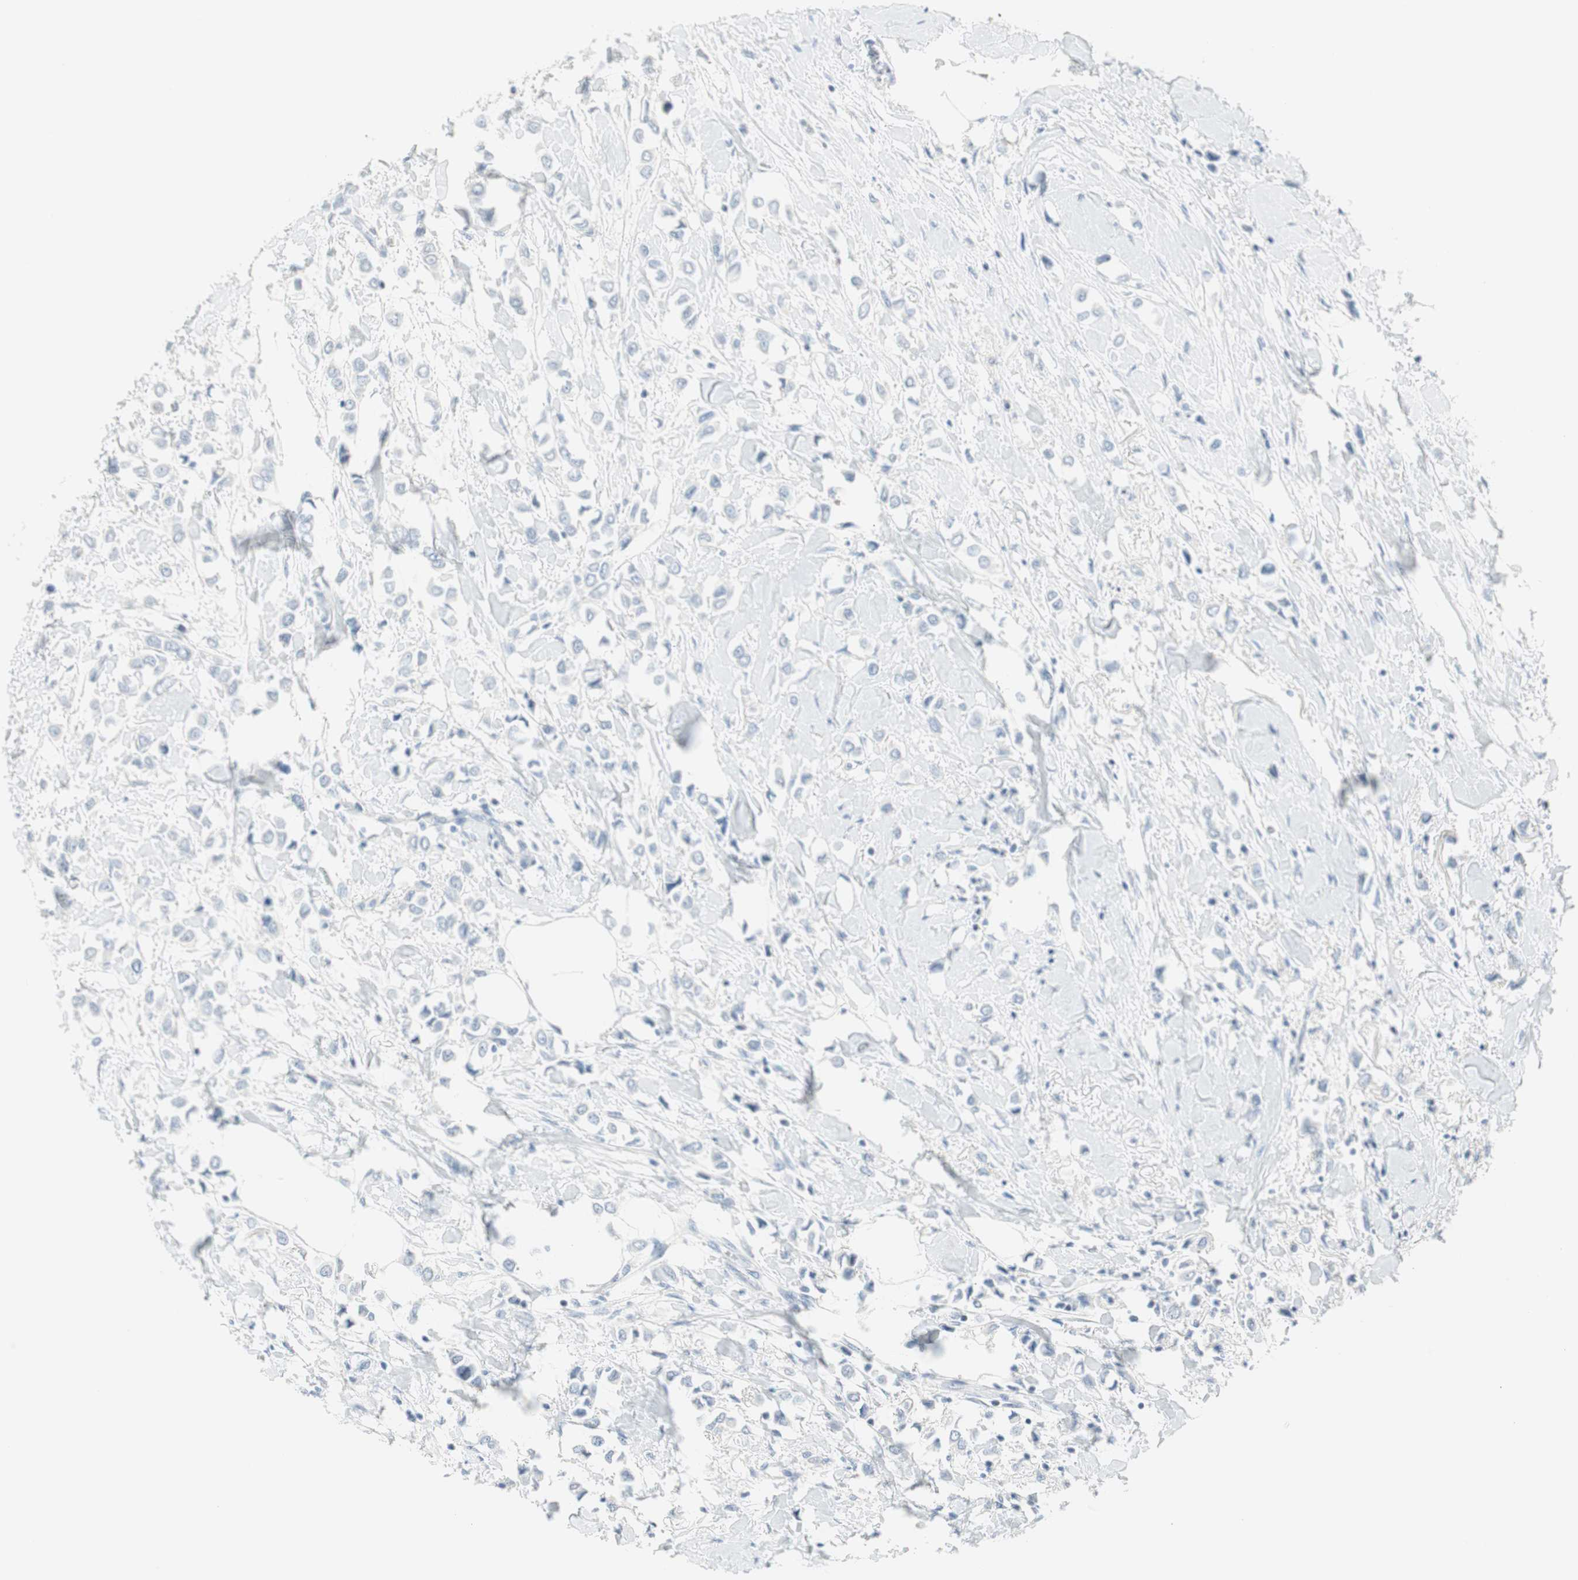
{"staining": {"intensity": "negative", "quantity": "none", "location": "none"}, "tissue": "breast cancer", "cell_type": "Tumor cells", "image_type": "cancer", "snomed": [{"axis": "morphology", "description": "Lobular carcinoma"}, {"axis": "topography", "description": "Breast"}], "caption": "Protein analysis of breast cancer (lobular carcinoma) shows no significant expression in tumor cells. Nuclei are stained in blue.", "gene": "MLLT10", "patient": {"sex": "female", "age": 51}}